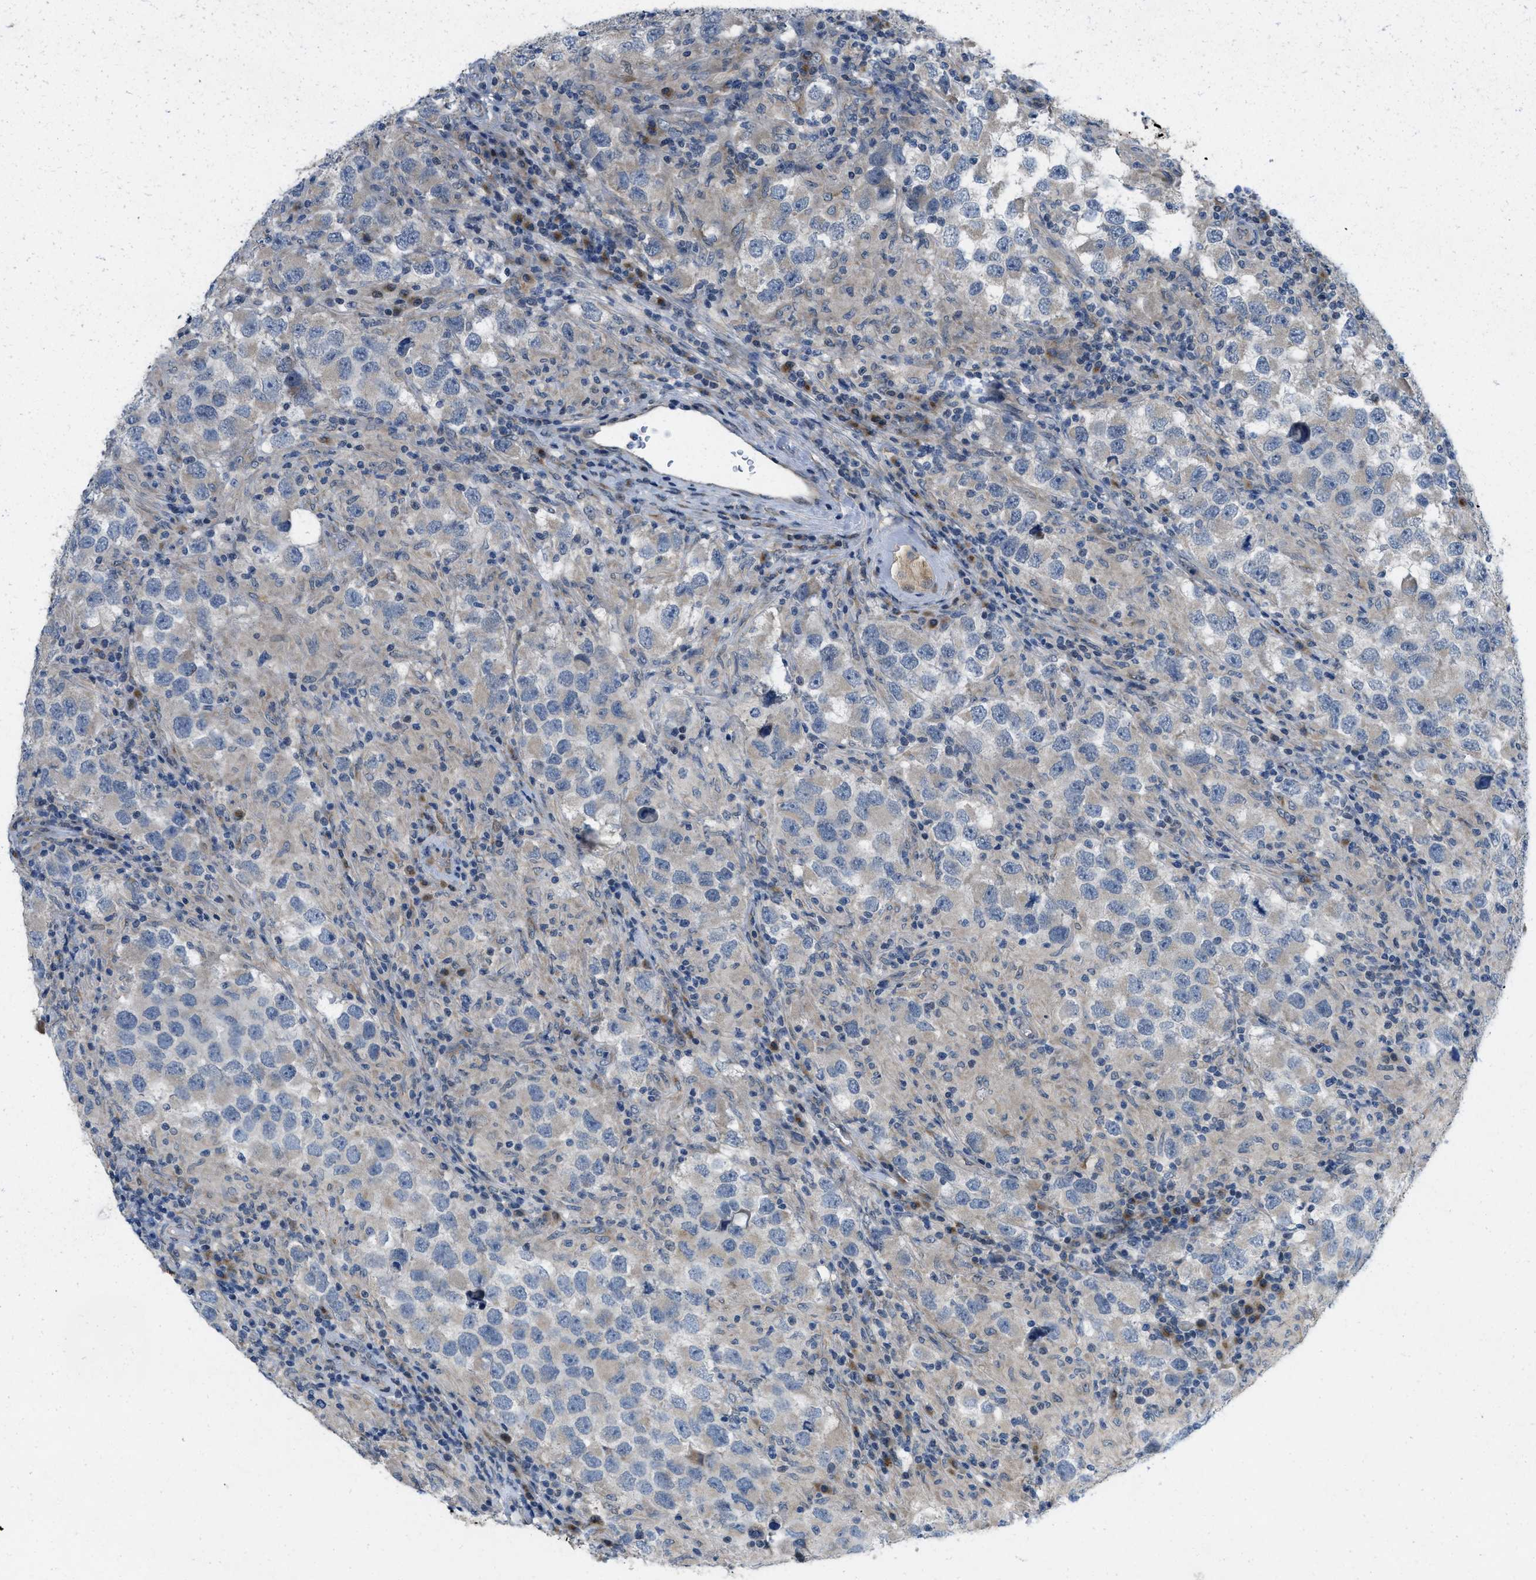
{"staining": {"intensity": "negative", "quantity": "none", "location": "none"}, "tissue": "testis cancer", "cell_type": "Tumor cells", "image_type": "cancer", "snomed": [{"axis": "morphology", "description": "Carcinoma, Embryonal, NOS"}, {"axis": "topography", "description": "Testis"}], "caption": "Protein analysis of embryonal carcinoma (testis) reveals no significant staining in tumor cells.", "gene": "IFNLR1", "patient": {"sex": "male", "age": 21}}